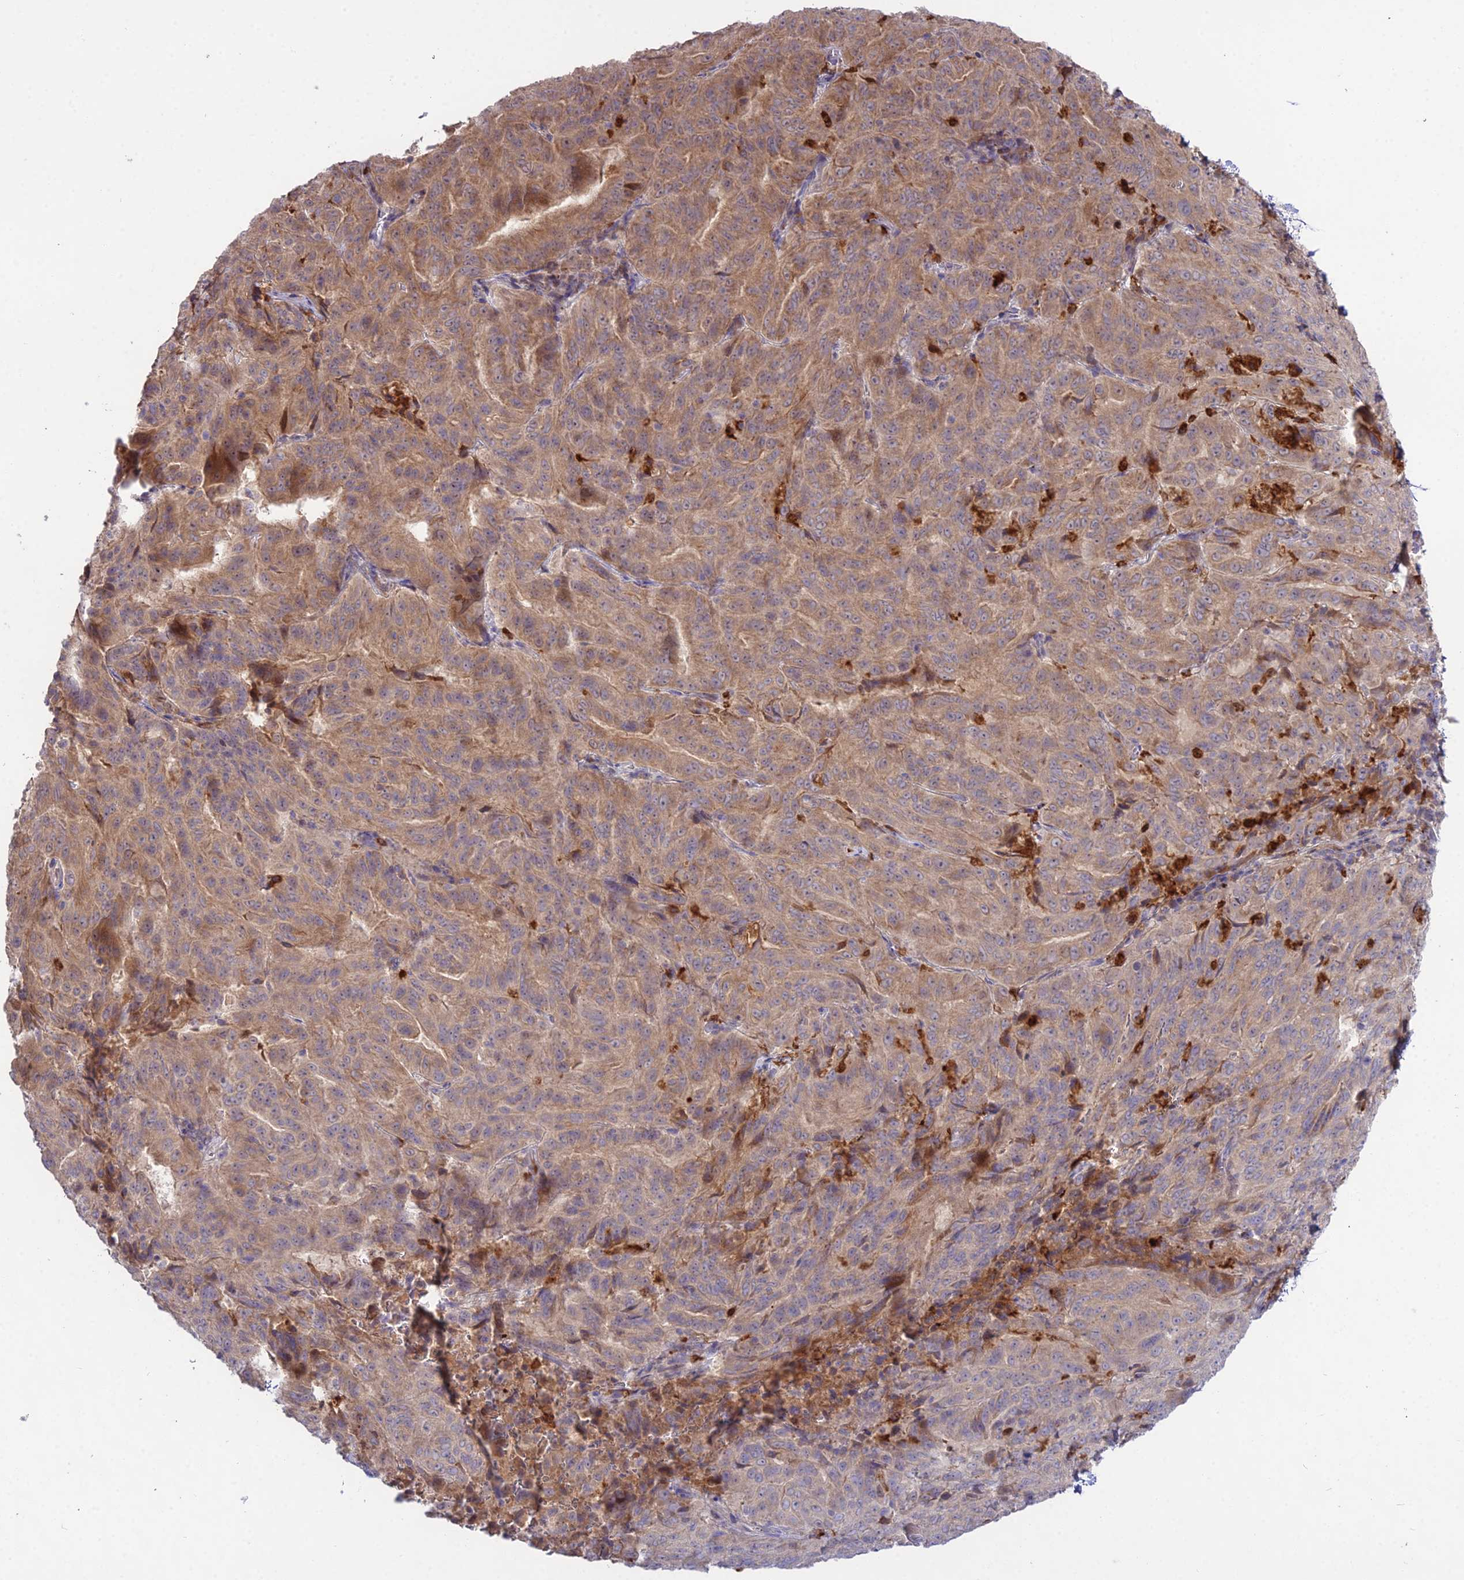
{"staining": {"intensity": "moderate", "quantity": ">75%", "location": "cytoplasmic/membranous"}, "tissue": "pancreatic cancer", "cell_type": "Tumor cells", "image_type": "cancer", "snomed": [{"axis": "morphology", "description": "Adenocarcinoma, NOS"}, {"axis": "topography", "description": "Pancreas"}], "caption": "Immunohistochemical staining of pancreatic cancer (adenocarcinoma) demonstrates moderate cytoplasmic/membranous protein staining in about >75% of tumor cells.", "gene": "EID2", "patient": {"sex": "male", "age": 63}}